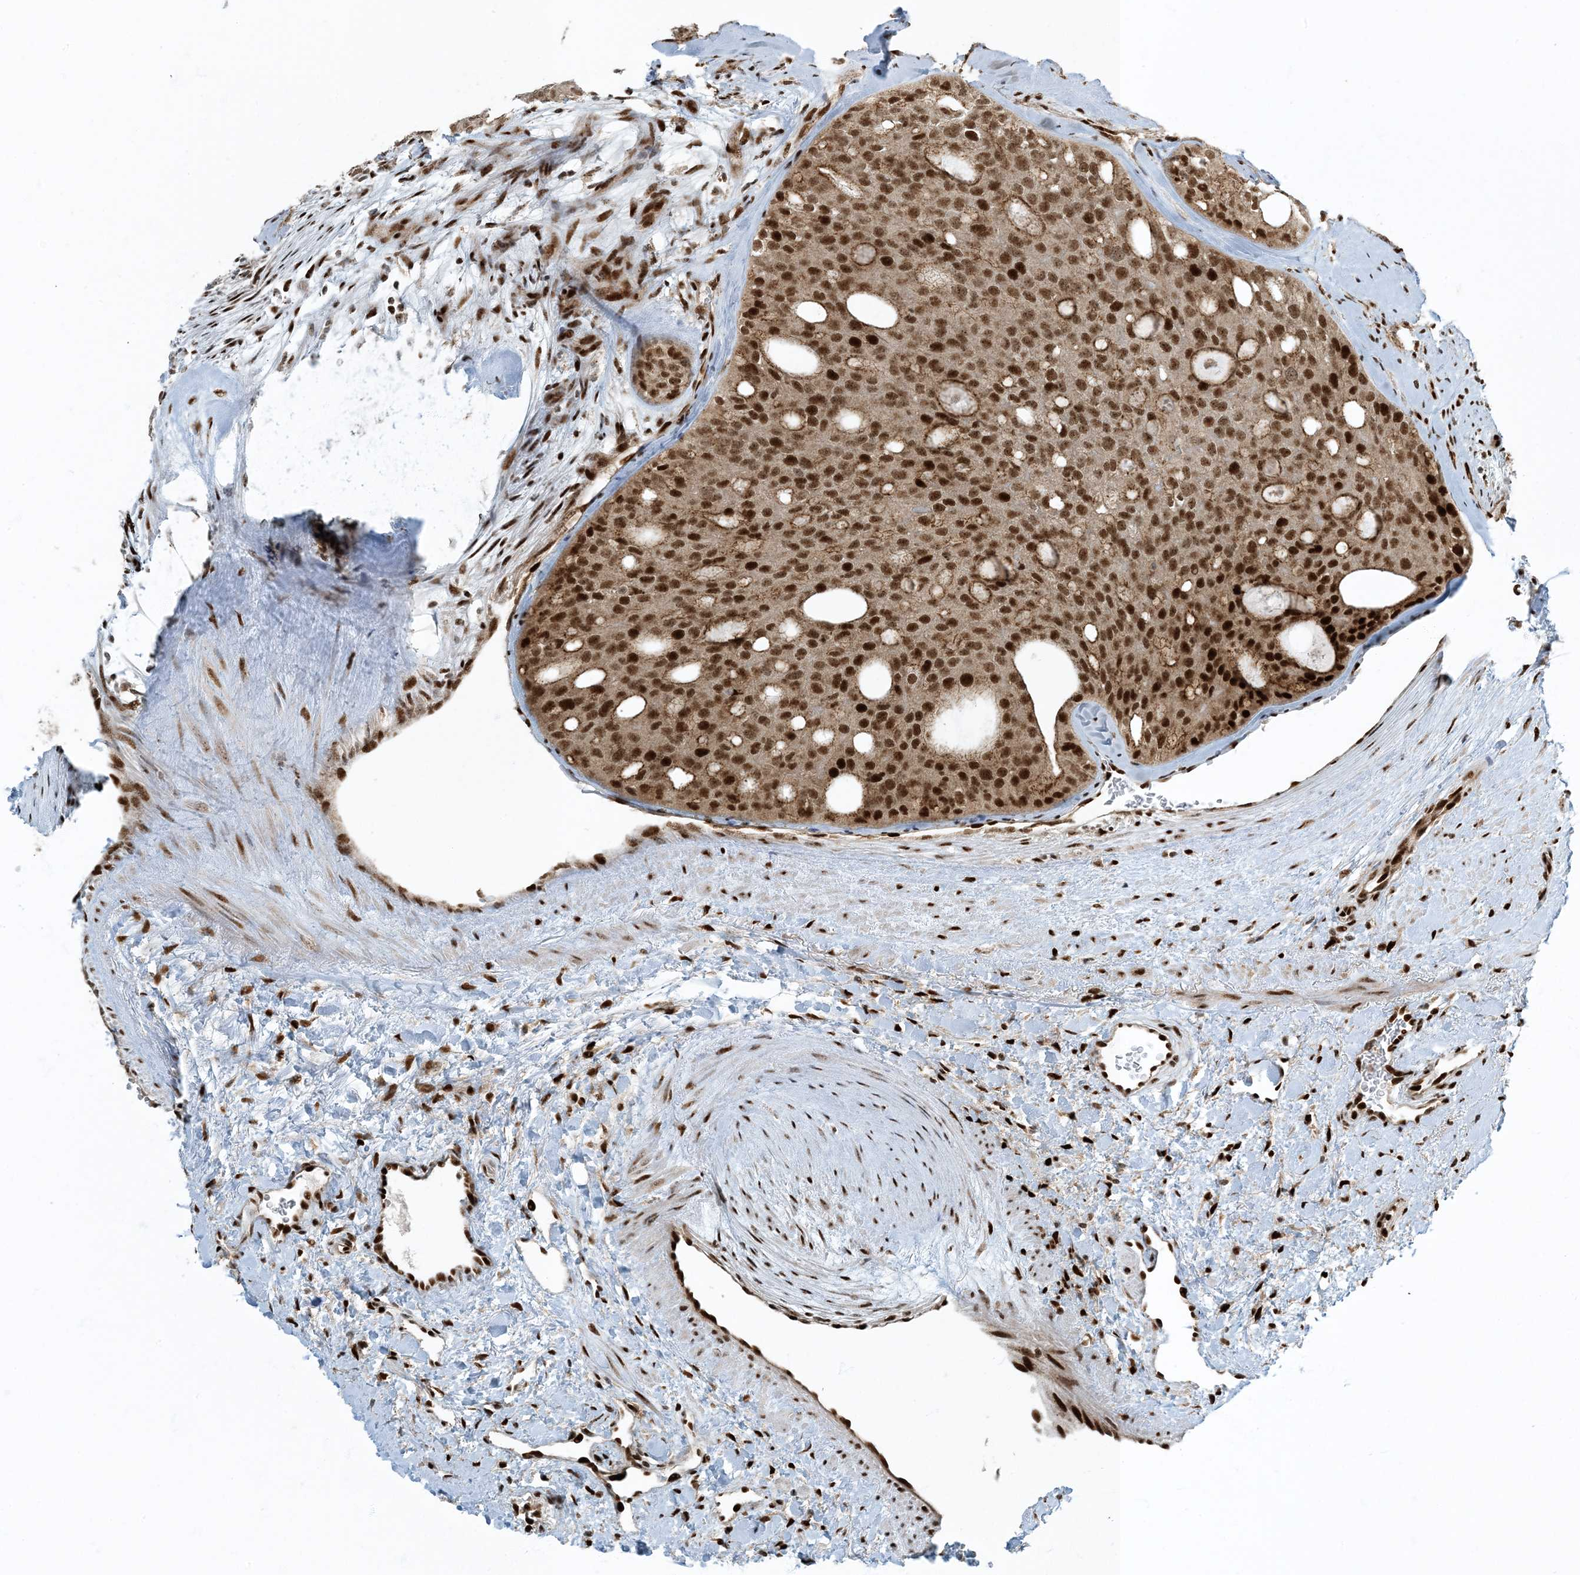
{"staining": {"intensity": "strong", "quantity": ">75%", "location": "nuclear"}, "tissue": "thyroid cancer", "cell_type": "Tumor cells", "image_type": "cancer", "snomed": [{"axis": "morphology", "description": "Follicular adenoma carcinoma, NOS"}, {"axis": "topography", "description": "Thyroid gland"}], "caption": "A photomicrograph of human follicular adenoma carcinoma (thyroid) stained for a protein shows strong nuclear brown staining in tumor cells.", "gene": "MBD1", "patient": {"sex": "male", "age": 75}}